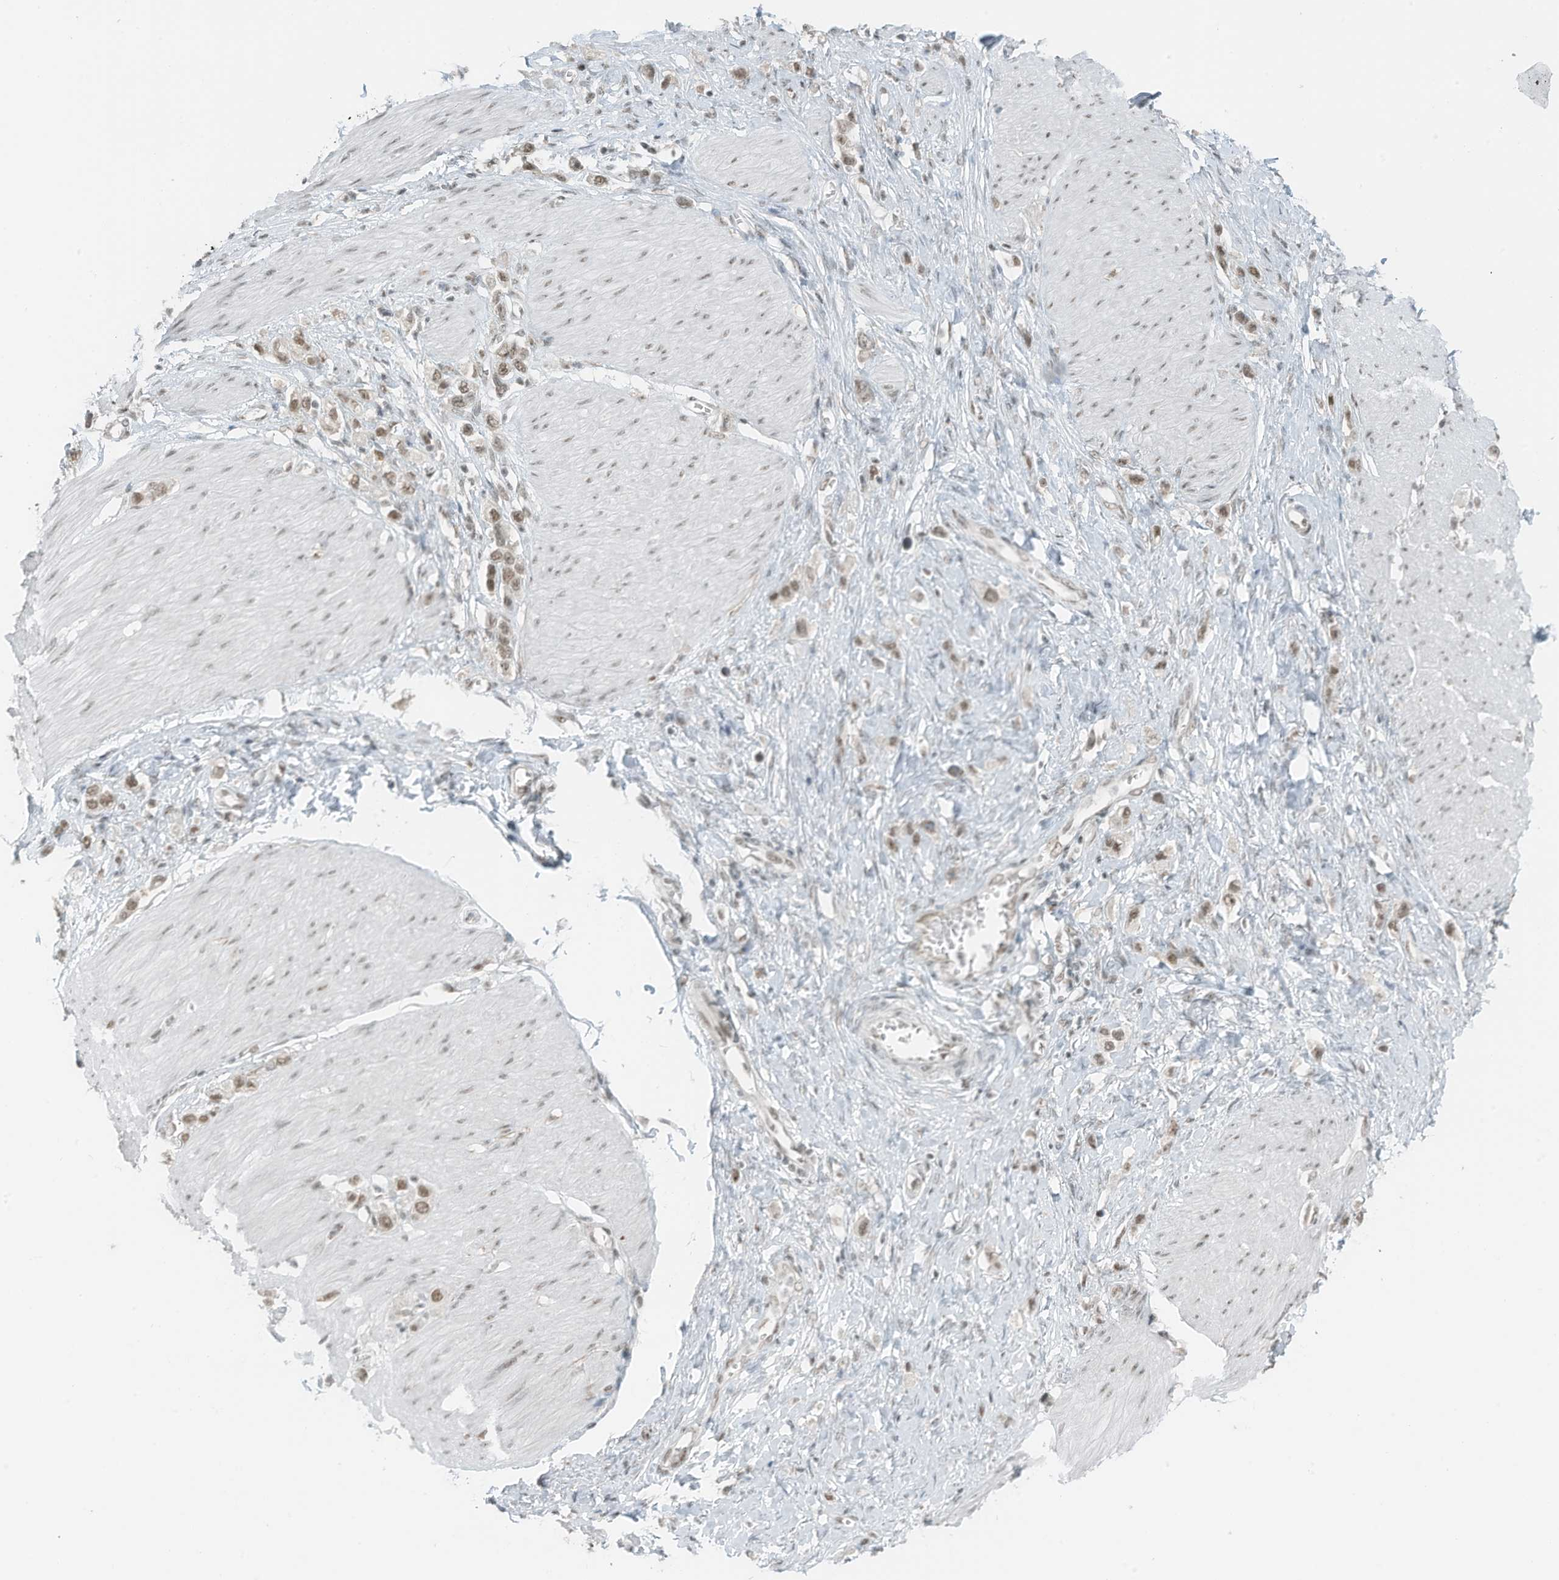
{"staining": {"intensity": "moderate", "quantity": ">75%", "location": "nuclear"}, "tissue": "stomach cancer", "cell_type": "Tumor cells", "image_type": "cancer", "snomed": [{"axis": "morphology", "description": "Normal tissue, NOS"}, {"axis": "morphology", "description": "Adenocarcinoma, NOS"}, {"axis": "topography", "description": "Stomach, upper"}, {"axis": "topography", "description": "Stomach"}], "caption": "Protein analysis of stomach cancer (adenocarcinoma) tissue demonstrates moderate nuclear expression in approximately >75% of tumor cells. (DAB (3,3'-diaminobenzidine) IHC, brown staining for protein, blue staining for nuclei).", "gene": "WRNIP1", "patient": {"sex": "female", "age": 65}}